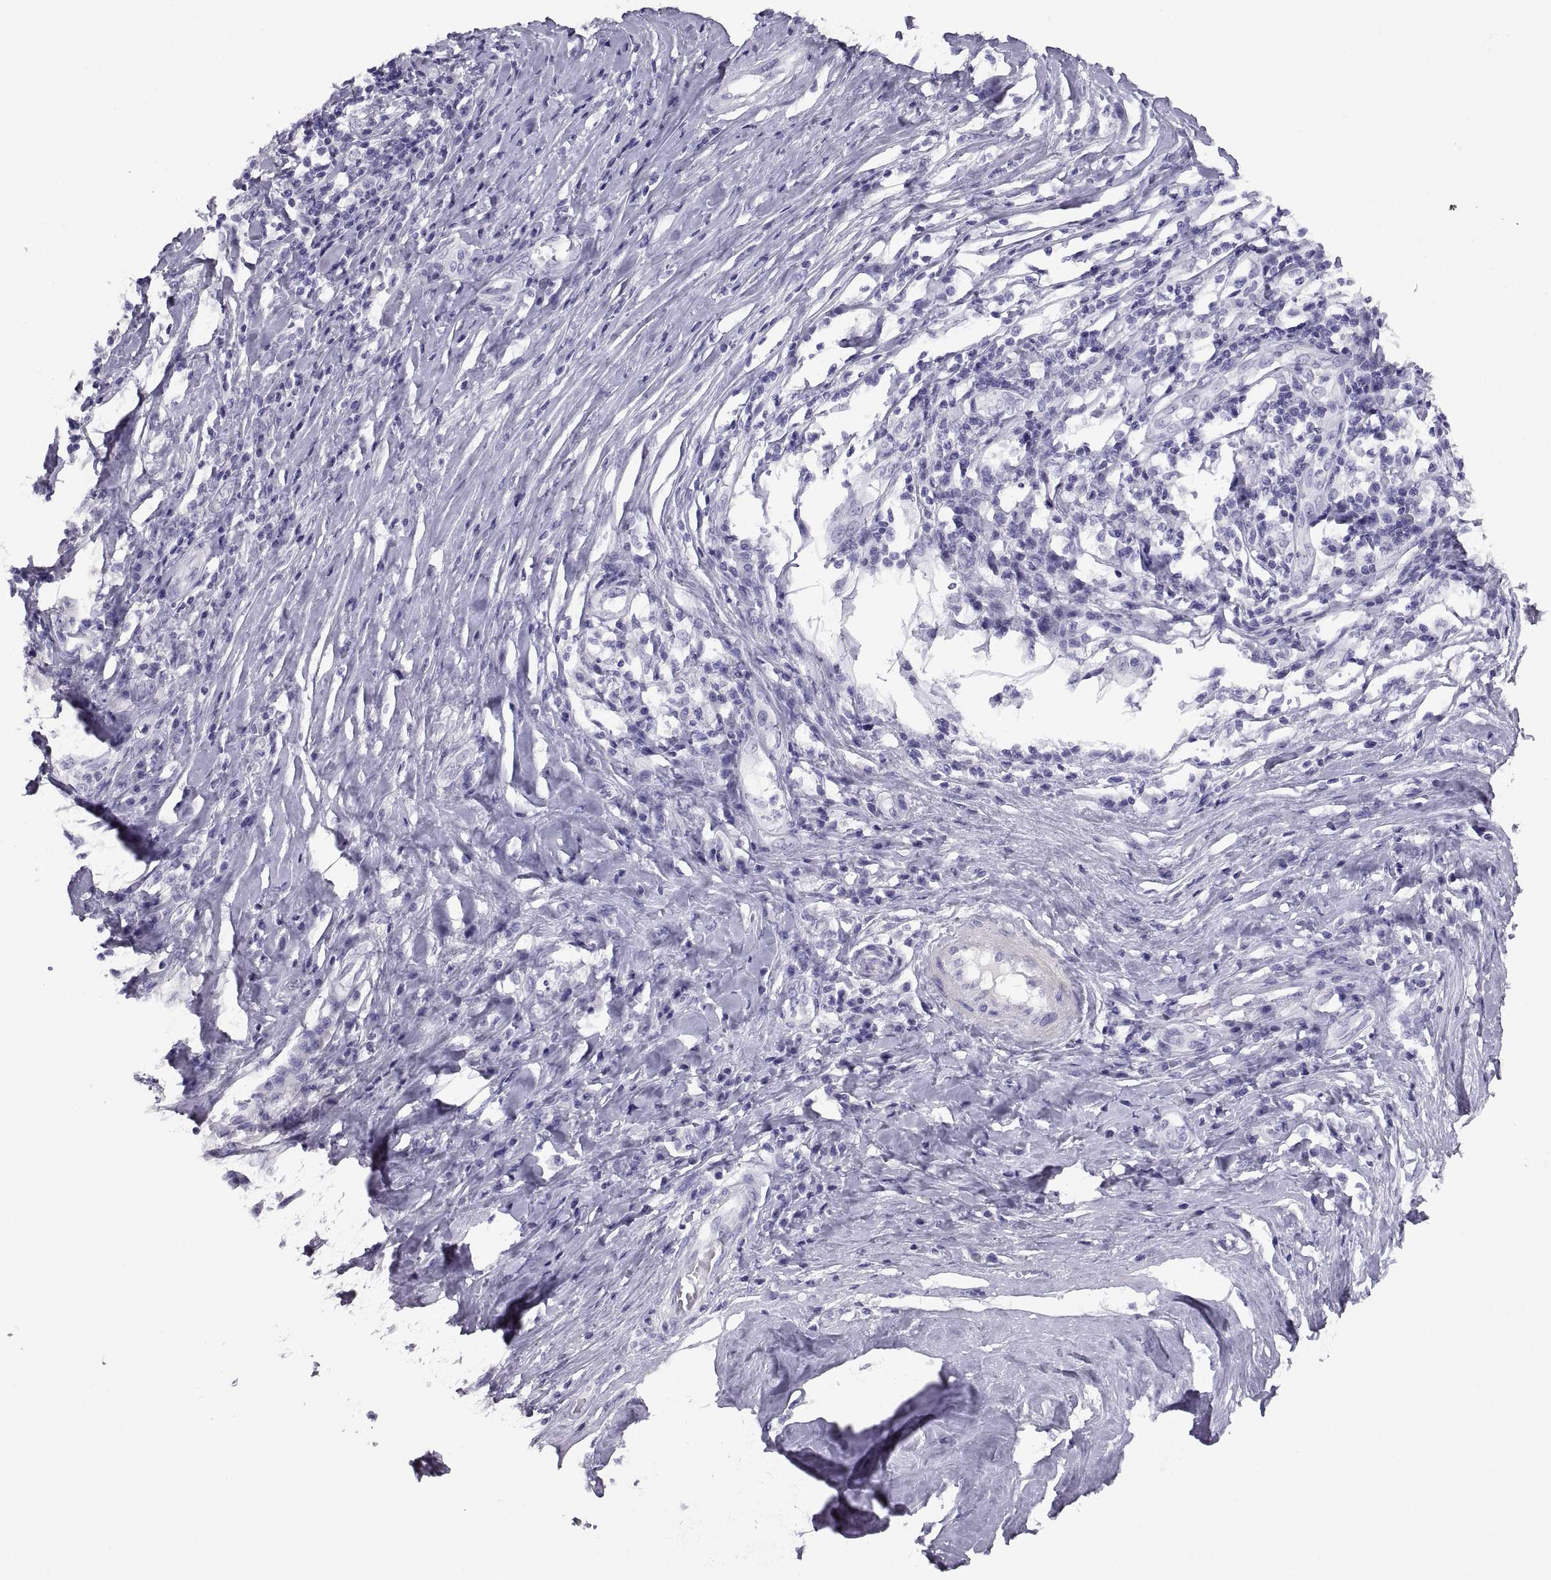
{"staining": {"intensity": "negative", "quantity": "none", "location": "none"}, "tissue": "melanoma", "cell_type": "Tumor cells", "image_type": "cancer", "snomed": [{"axis": "morphology", "description": "Malignant melanoma, NOS"}, {"axis": "topography", "description": "Skin"}], "caption": "The histopathology image exhibits no significant positivity in tumor cells of melanoma.", "gene": "RGS20", "patient": {"sex": "female", "age": 91}}